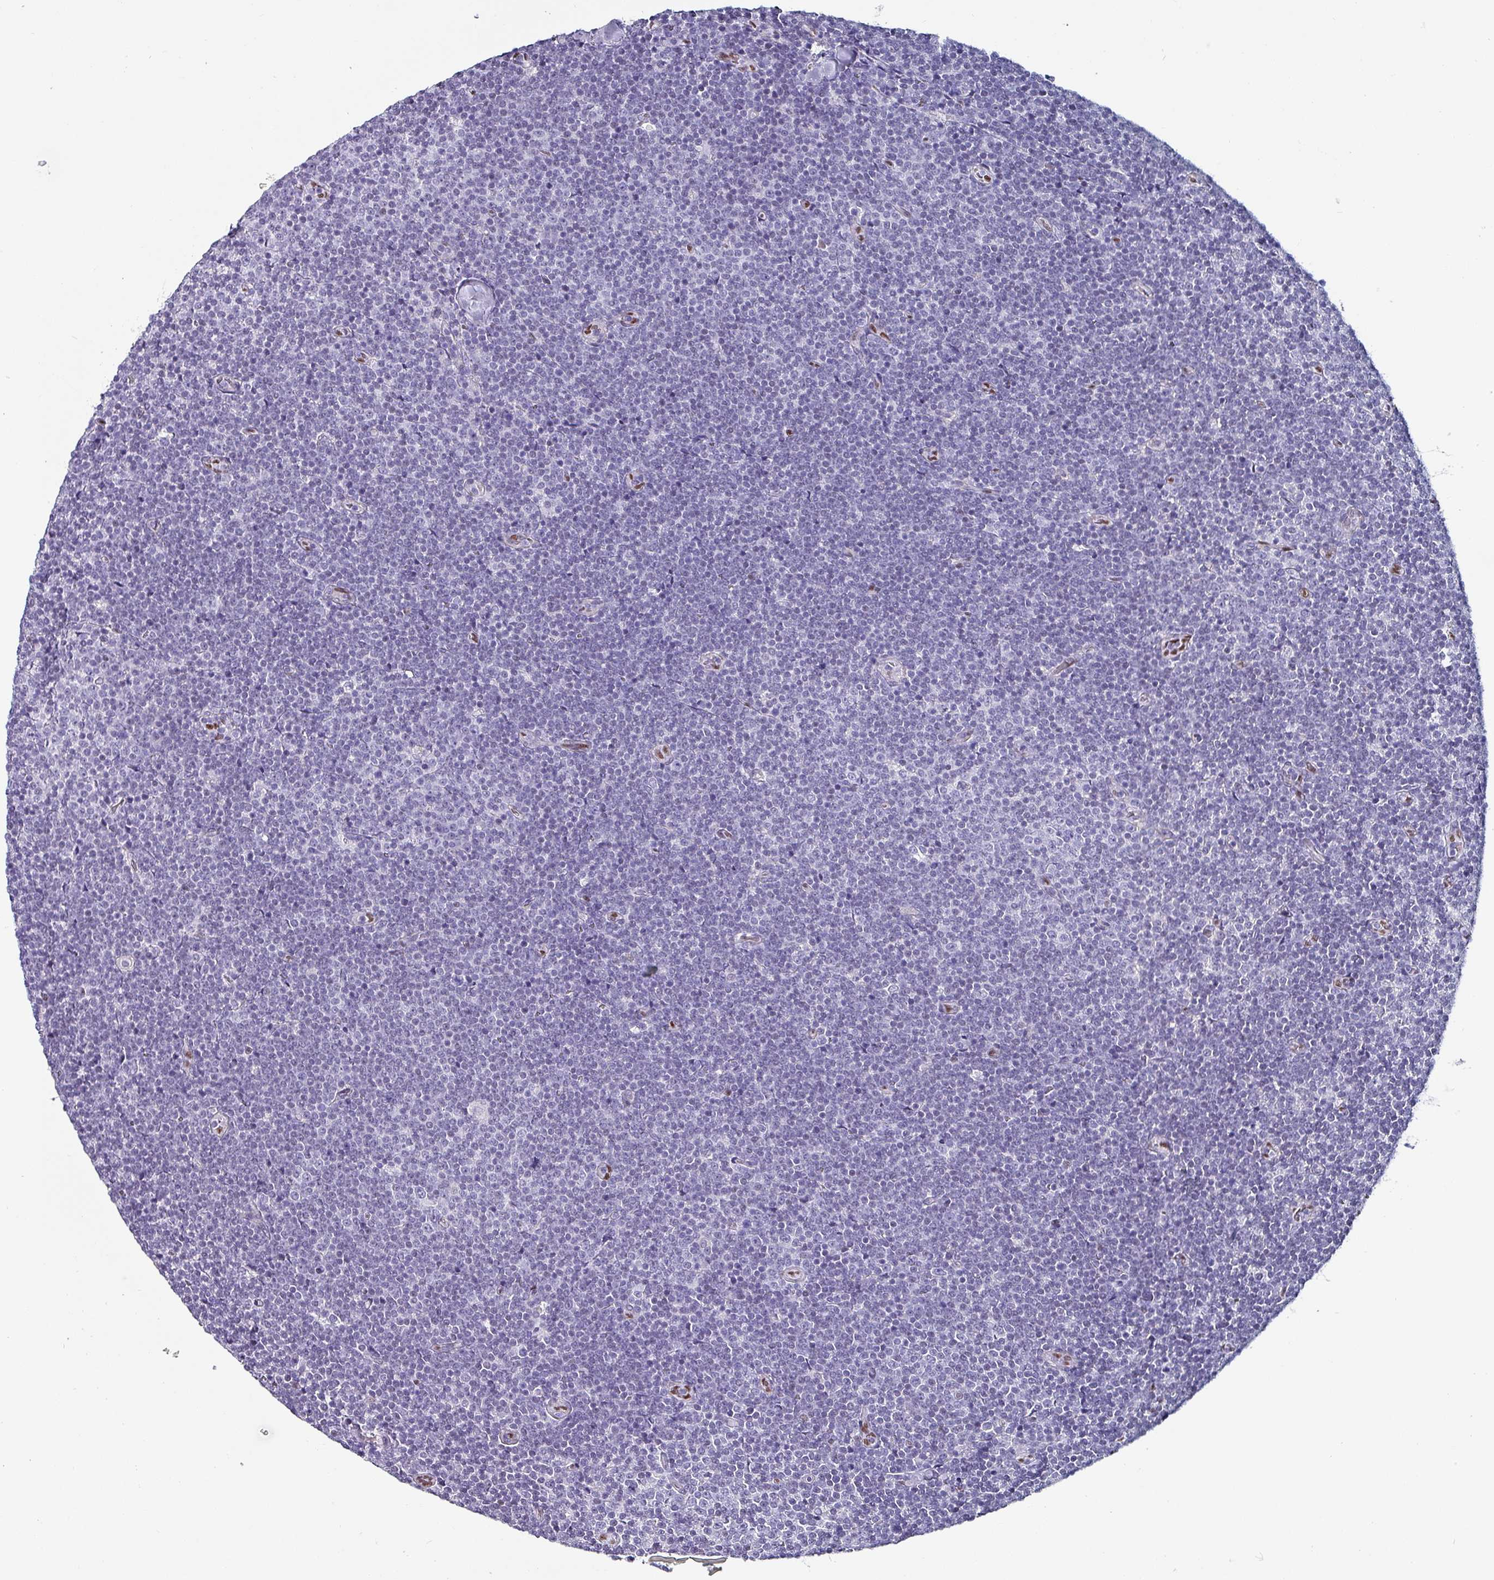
{"staining": {"intensity": "negative", "quantity": "none", "location": "none"}, "tissue": "lymphoma", "cell_type": "Tumor cells", "image_type": "cancer", "snomed": [{"axis": "morphology", "description": "Malignant lymphoma, non-Hodgkin's type, Low grade"}, {"axis": "topography", "description": "Lymph node"}], "caption": "An immunohistochemistry (IHC) image of malignant lymphoma, non-Hodgkin's type (low-grade) is shown. There is no staining in tumor cells of malignant lymphoma, non-Hodgkin's type (low-grade).", "gene": "ZNF816-ZNF321P", "patient": {"sex": "male", "age": 48}}